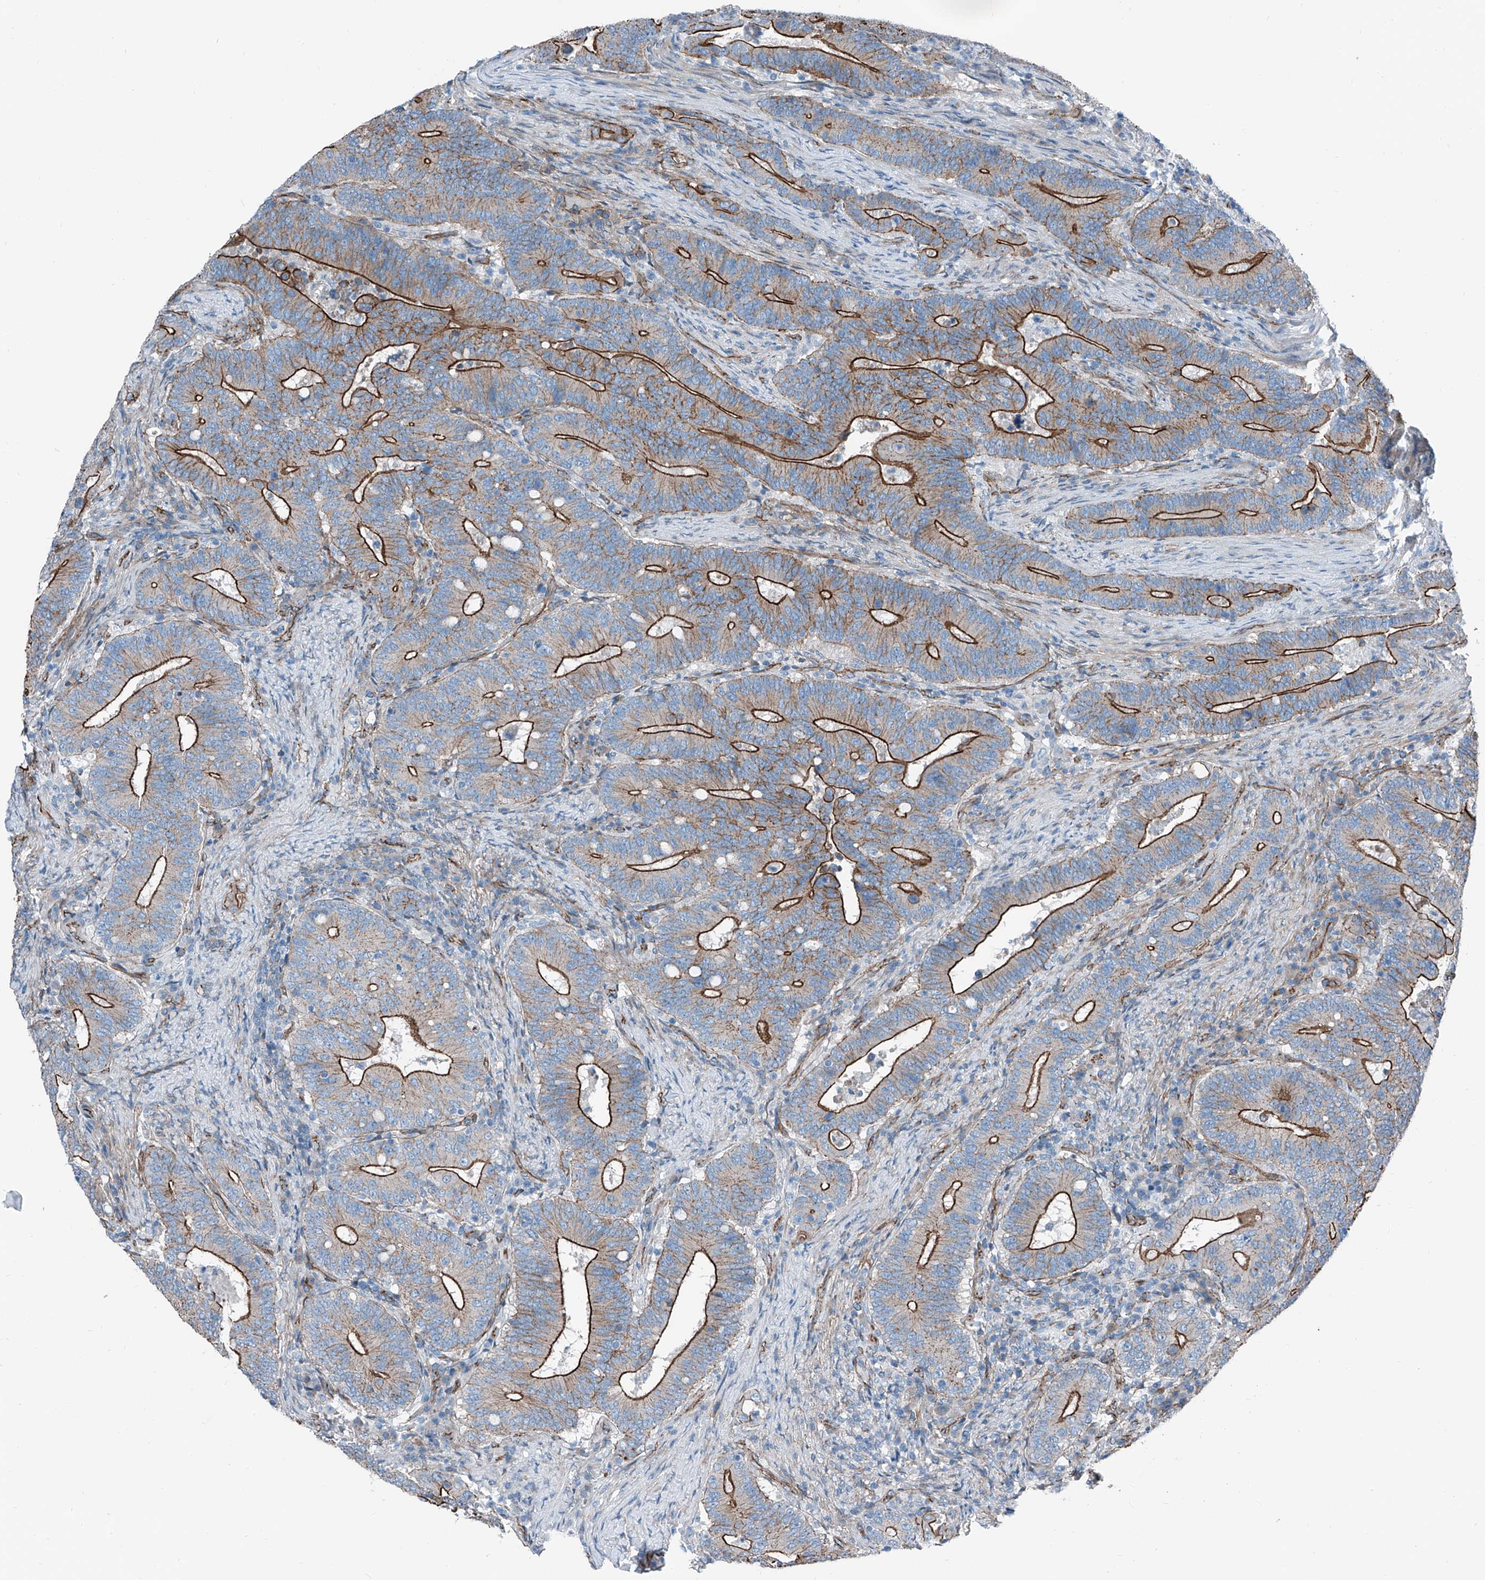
{"staining": {"intensity": "strong", "quantity": "25%-75%", "location": "cytoplasmic/membranous"}, "tissue": "colorectal cancer", "cell_type": "Tumor cells", "image_type": "cancer", "snomed": [{"axis": "morphology", "description": "Adenocarcinoma, NOS"}, {"axis": "topography", "description": "Colon"}], "caption": "DAB immunohistochemical staining of colorectal cancer (adenocarcinoma) exhibits strong cytoplasmic/membranous protein expression in about 25%-75% of tumor cells.", "gene": "THEMIS2", "patient": {"sex": "female", "age": 66}}